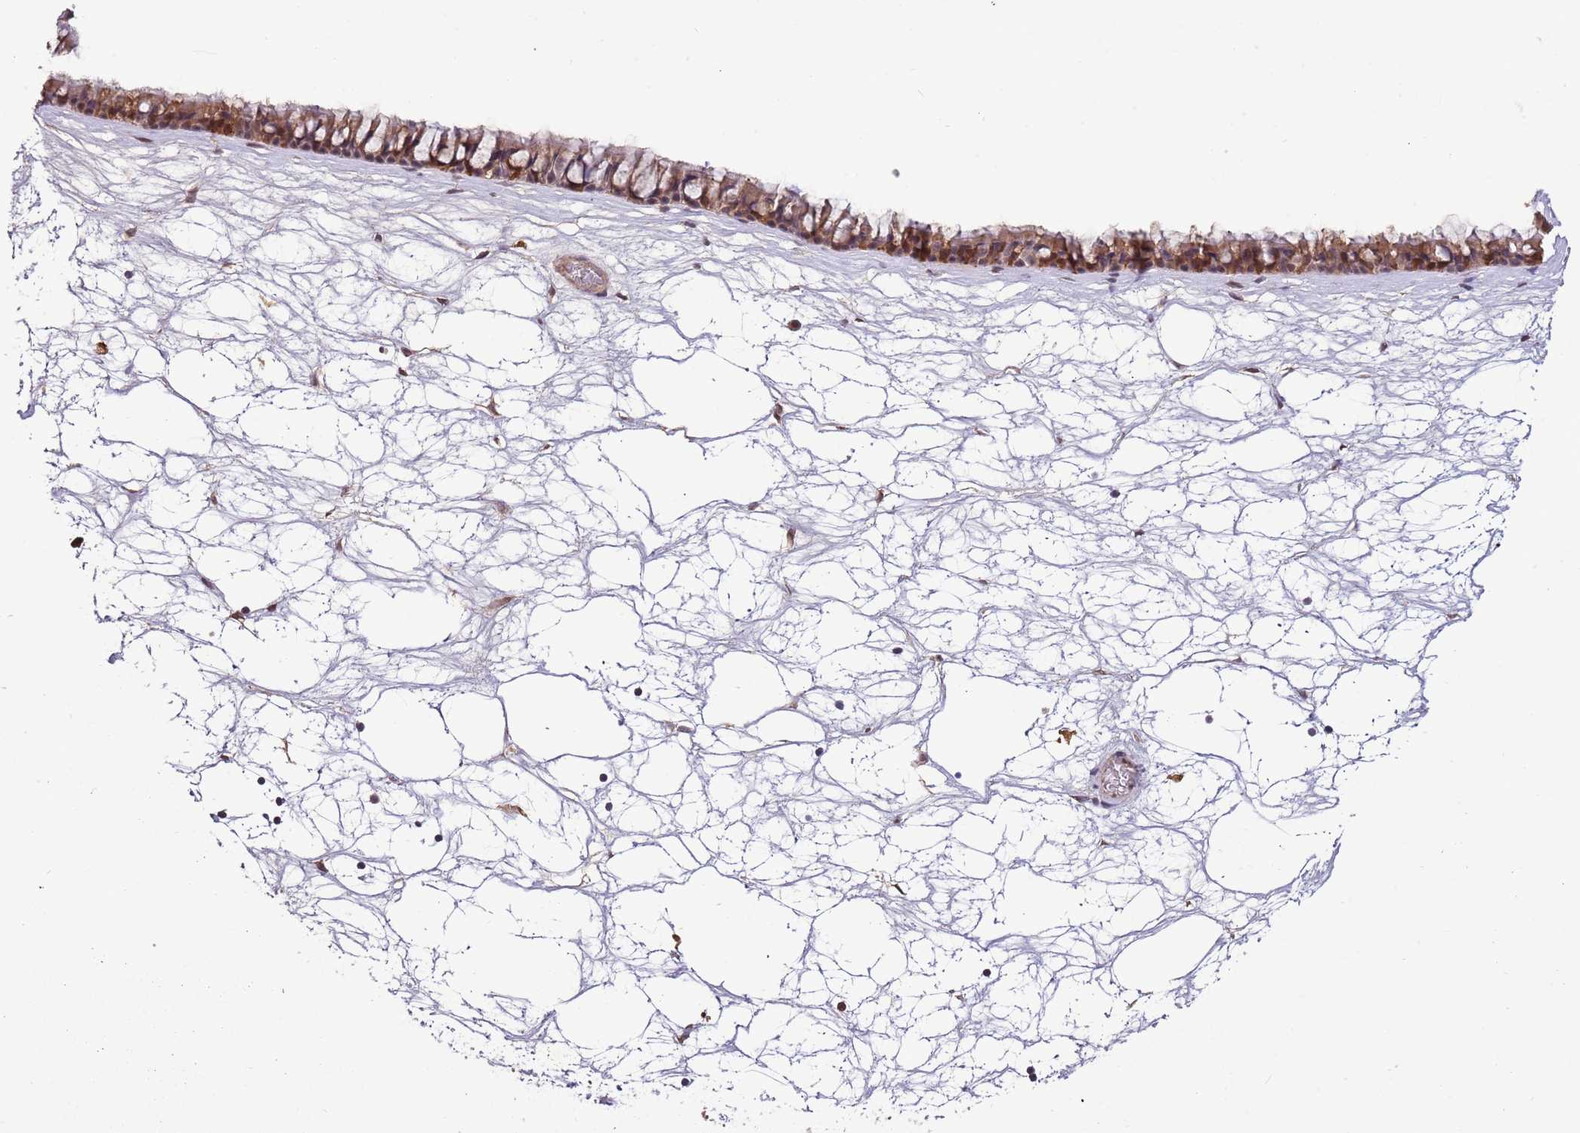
{"staining": {"intensity": "strong", "quantity": ">75%", "location": "cytoplasmic/membranous,nuclear"}, "tissue": "nasopharynx", "cell_type": "Respiratory epithelial cells", "image_type": "normal", "snomed": [{"axis": "morphology", "description": "Normal tissue, NOS"}, {"axis": "topography", "description": "Nasopharynx"}], "caption": "DAB (3,3'-diaminobenzidine) immunohistochemical staining of benign human nasopharynx displays strong cytoplasmic/membranous,nuclear protein expression in approximately >75% of respiratory epithelial cells.", "gene": "ZNF639", "patient": {"sex": "male", "age": 64}}